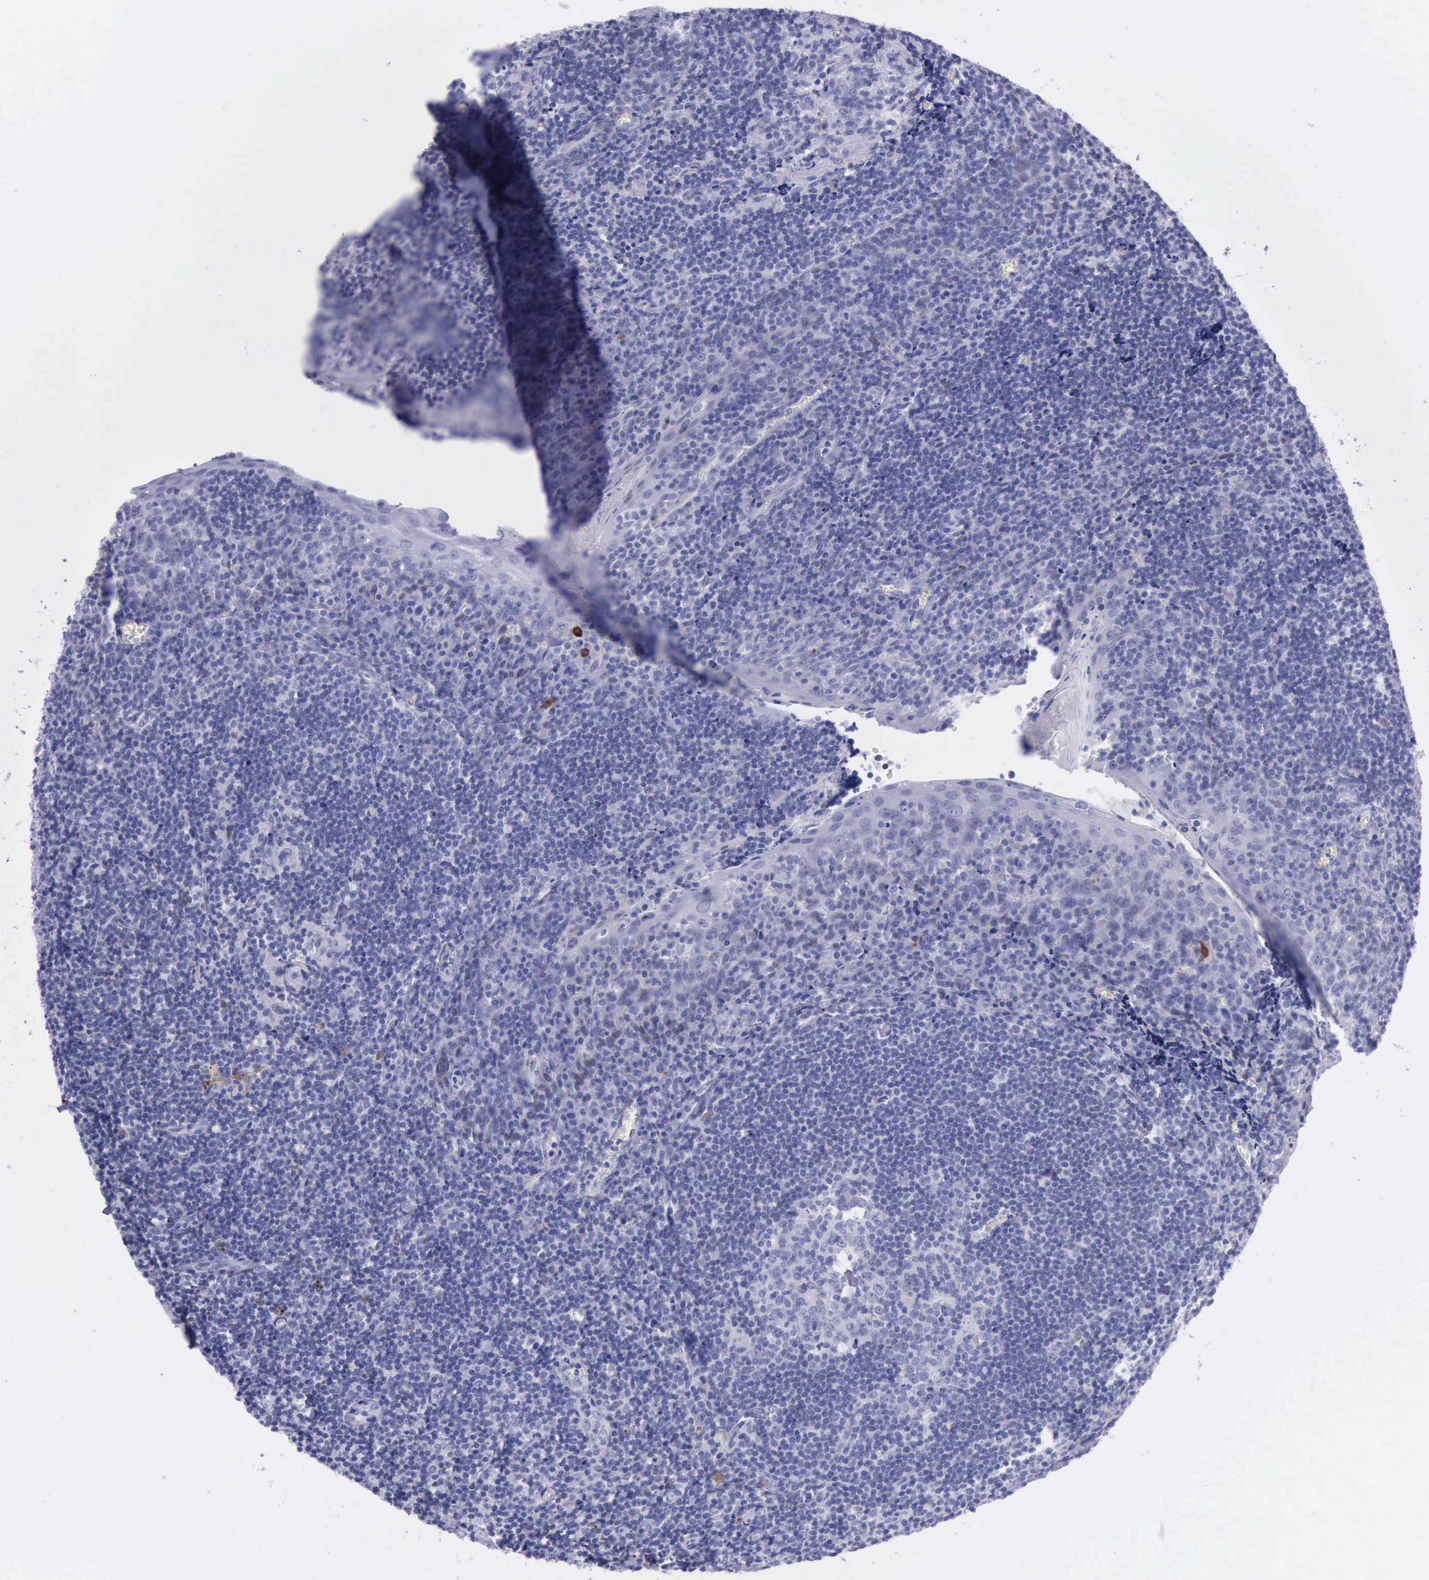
{"staining": {"intensity": "negative", "quantity": "none", "location": "none"}, "tissue": "tonsil", "cell_type": "Germinal center cells", "image_type": "normal", "snomed": [{"axis": "morphology", "description": "Normal tissue, NOS"}, {"axis": "topography", "description": "Tonsil"}], "caption": "DAB immunohistochemical staining of unremarkable human tonsil demonstrates no significant positivity in germinal center cells. The staining is performed using DAB brown chromogen with nuclei counter-stained in using hematoxylin.", "gene": "GLA", "patient": {"sex": "male", "age": 20}}